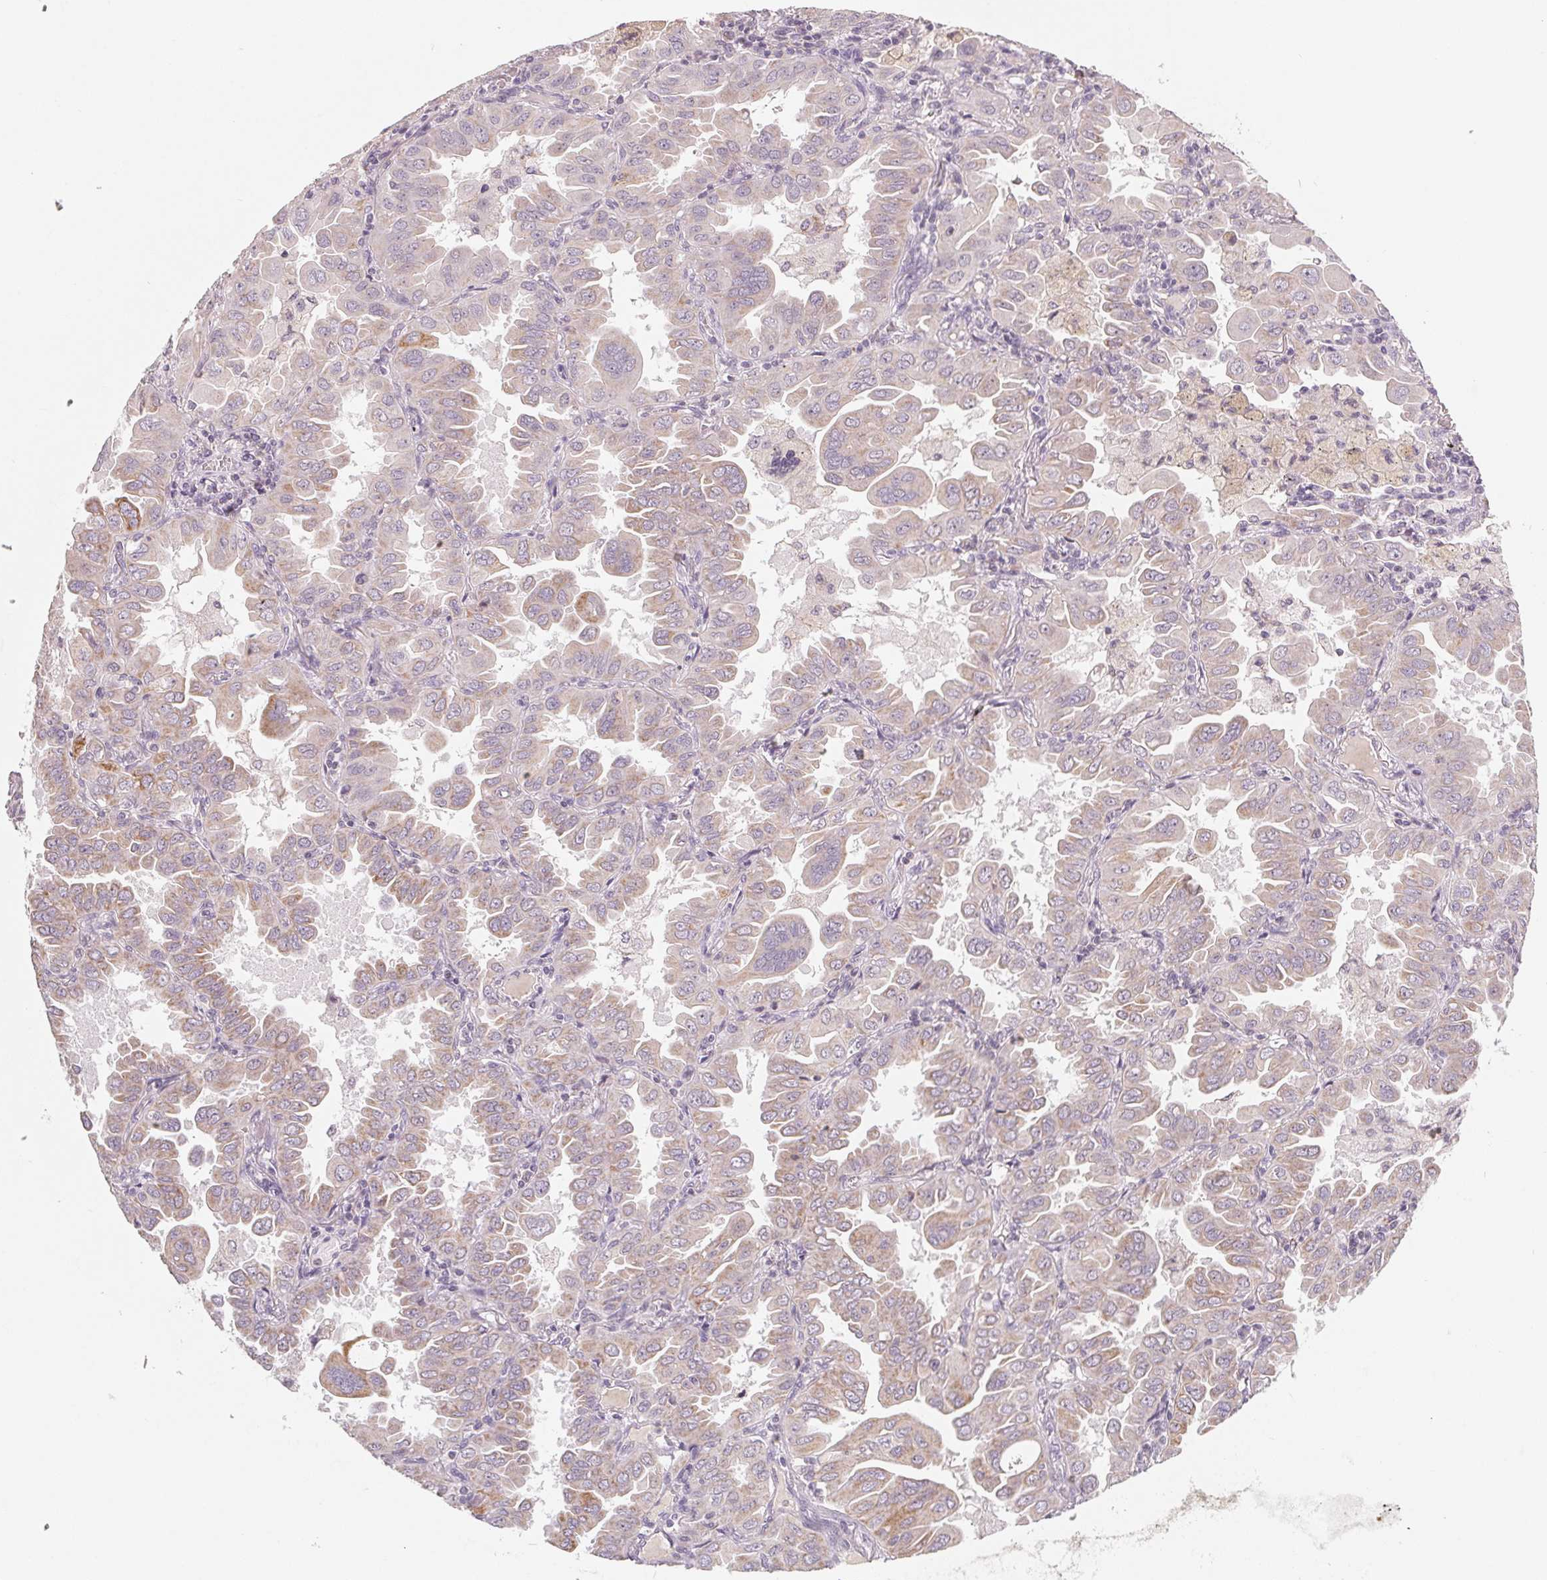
{"staining": {"intensity": "weak", "quantity": "<25%", "location": "cytoplasmic/membranous"}, "tissue": "lung cancer", "cell_type": "Tumor cells", "image_type": "cancer", "snomed": [{"axis": "morphology", "description": "Adenocarcinoma, NOS"}, {"axis": "topography", "description": "Lung"}], "caption": "Photomicrograph shows no protein staining in tumor cells of lung cancer (adenocarcinoma) tissue.", "gene": "GHITM", "patient": {"sex": "male", "age": 64}}